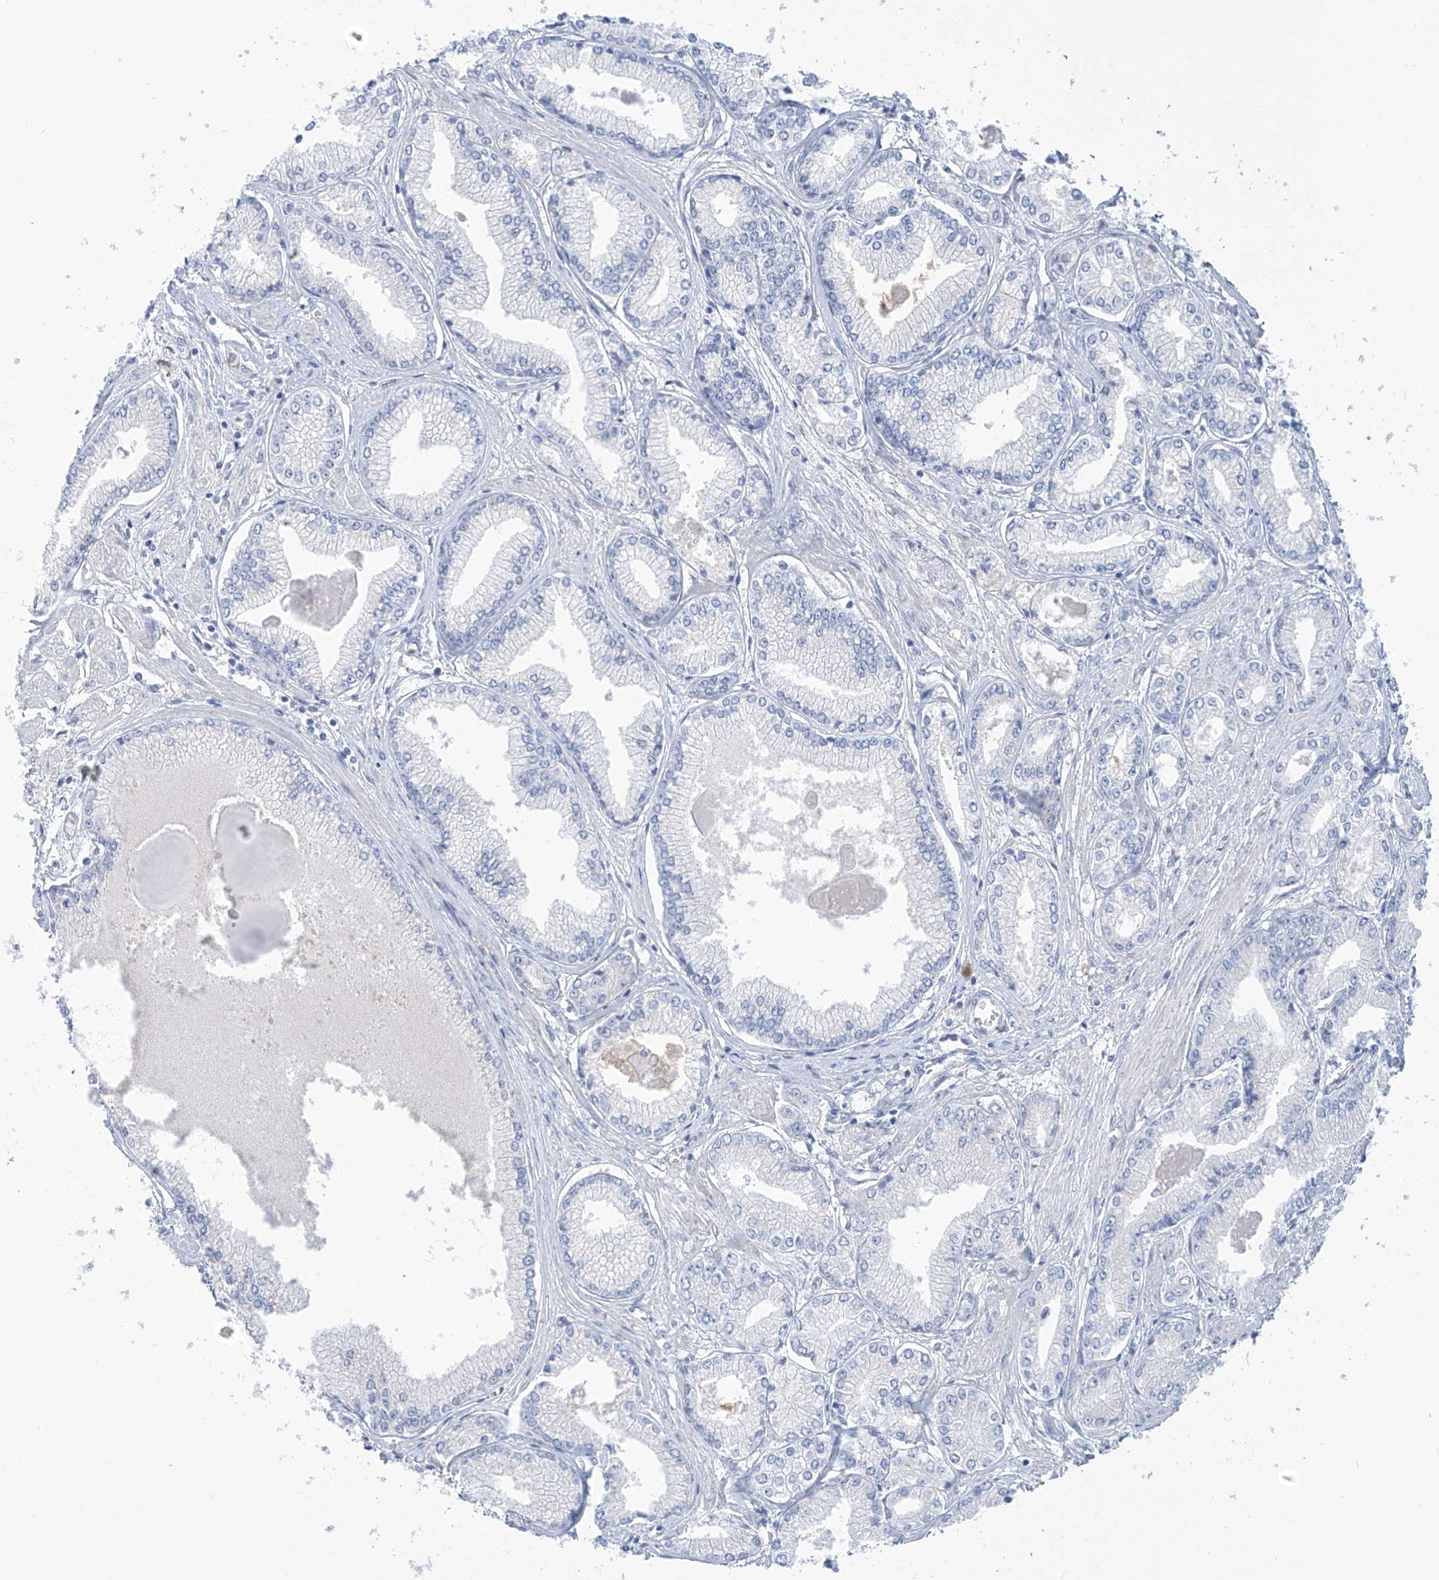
{"staining": {"intensity": "negative", "quantity": "none", "location": "none"}, "tissue": "prostate cancer", "cell_type": "Tumor cells", "image_type": "cancer", "snomed": [{"axis": "morphology", "description": "Adenocarcinoma, Low grade"}, {"axis": "topography", "description": "Prostate"}], "caption": "Immunohistochemical staining of prostate cancer shows no significant positivity in tumor cells.", "gene": "FABP2", "patient": {"sex": "male", "age": 60}}